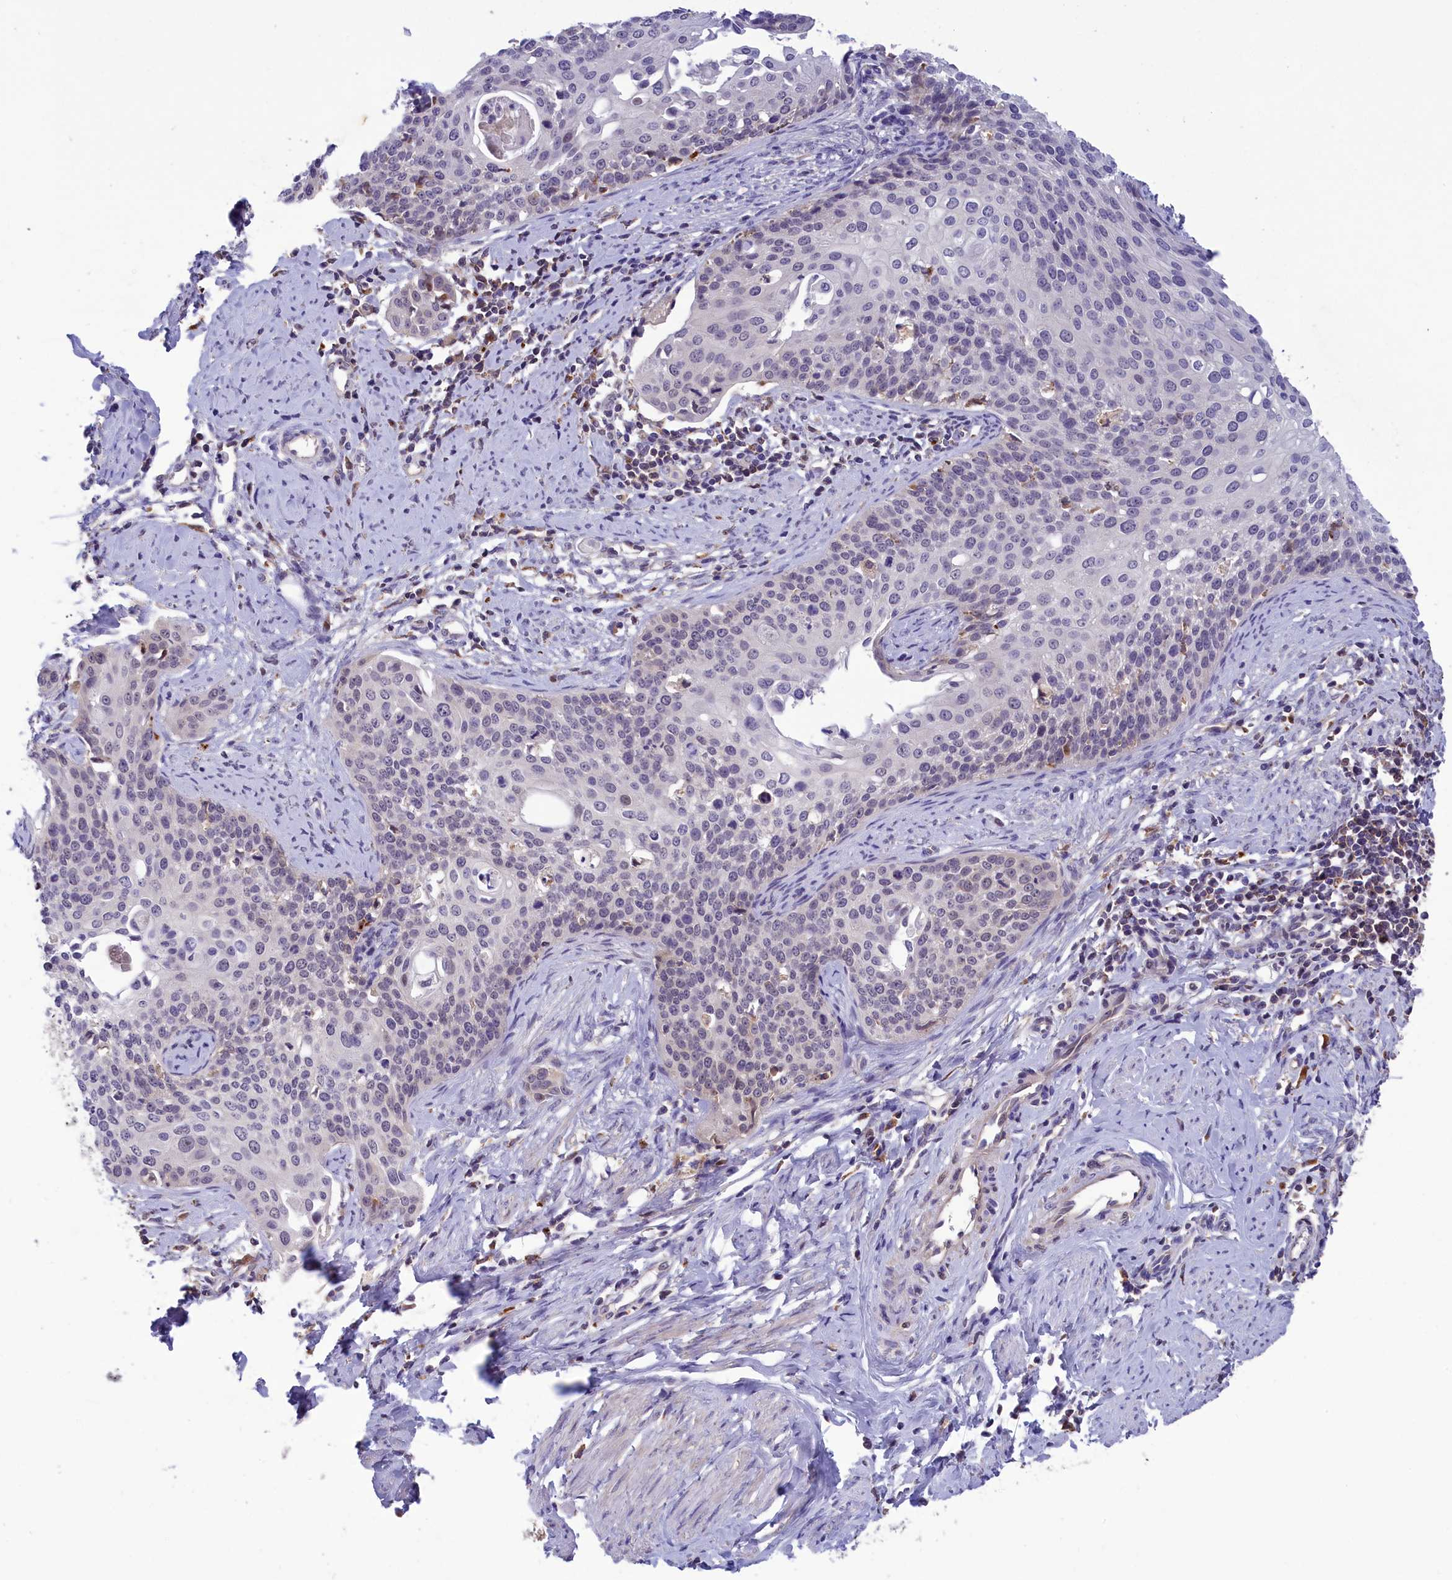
{"staining": {"intensity": "negative", "quantity": "none", "location": "none"}, "tissue": "cervical cancer", "cell_type": "Tumor cells", "image_type": "cancer", "snomed": [{"axis": "morphology", "description": "Squamous cell carcinoma, NOS"}, {"axis": "topography", "description": "Cervix"}], "caption": "An image of cervical cancer (squamous cell carcinoma) stained for a protein shows no brown staining in tumor cells.", "gene": "STYX", "patient": {"sex": "female", "age": 44}}